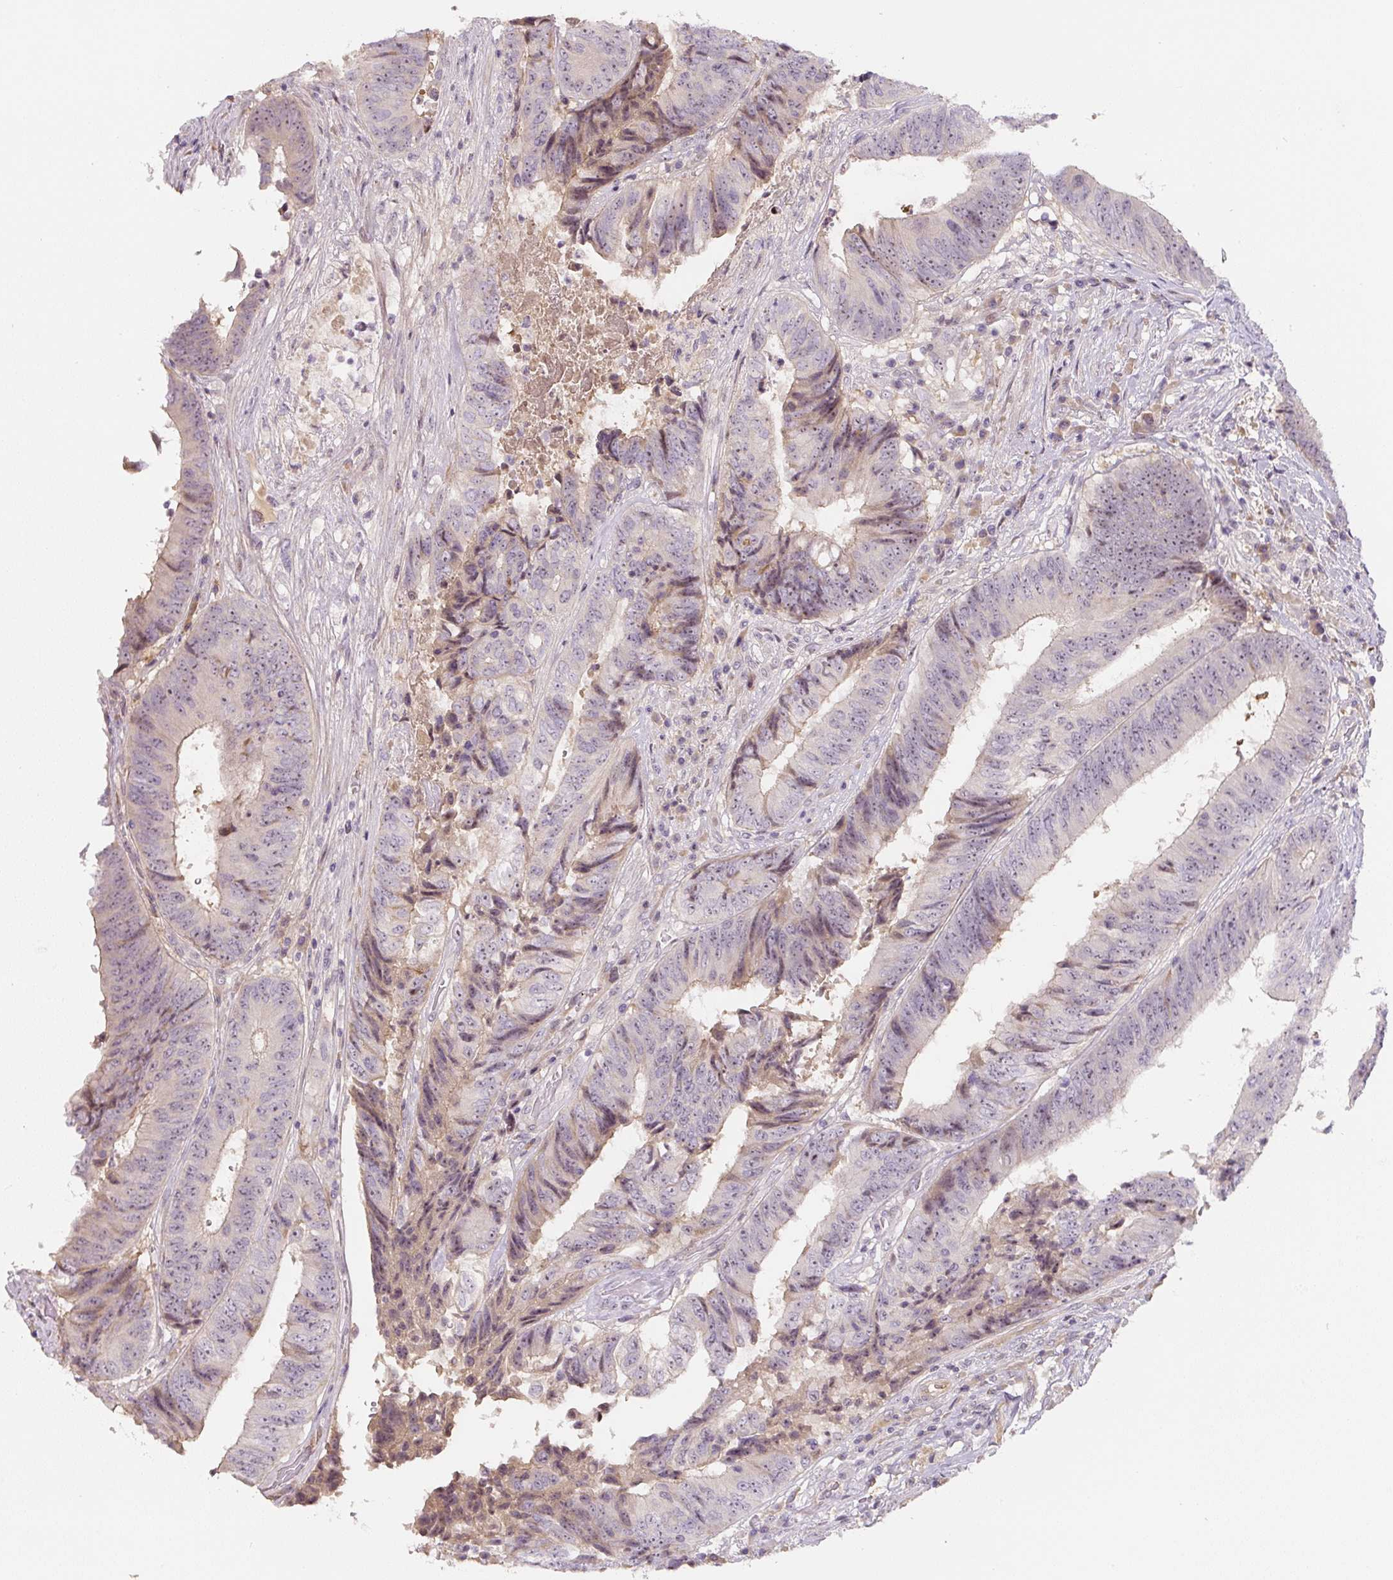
{"staining": {"intensity": "weak", "quantity": "<25%", "location": "cytoplasmic/membranous,nuclear"}, "tissue": "colorectal cancer", "cell_type": "Tumor cells", "image_type": "cancer", "snomed": [{"axis": "morphology", "description": "Adenocarcinoma, NOS"}, {"axis": "topography", "description": "Rectum"}], "caption": "Colorectal cancer (adenocarcinoma) was stained to show a protein in brown. There is no significant staining in tumor cells.", "gene": "PWWP3B", "patient": {"sex": "male", "age": 72}}